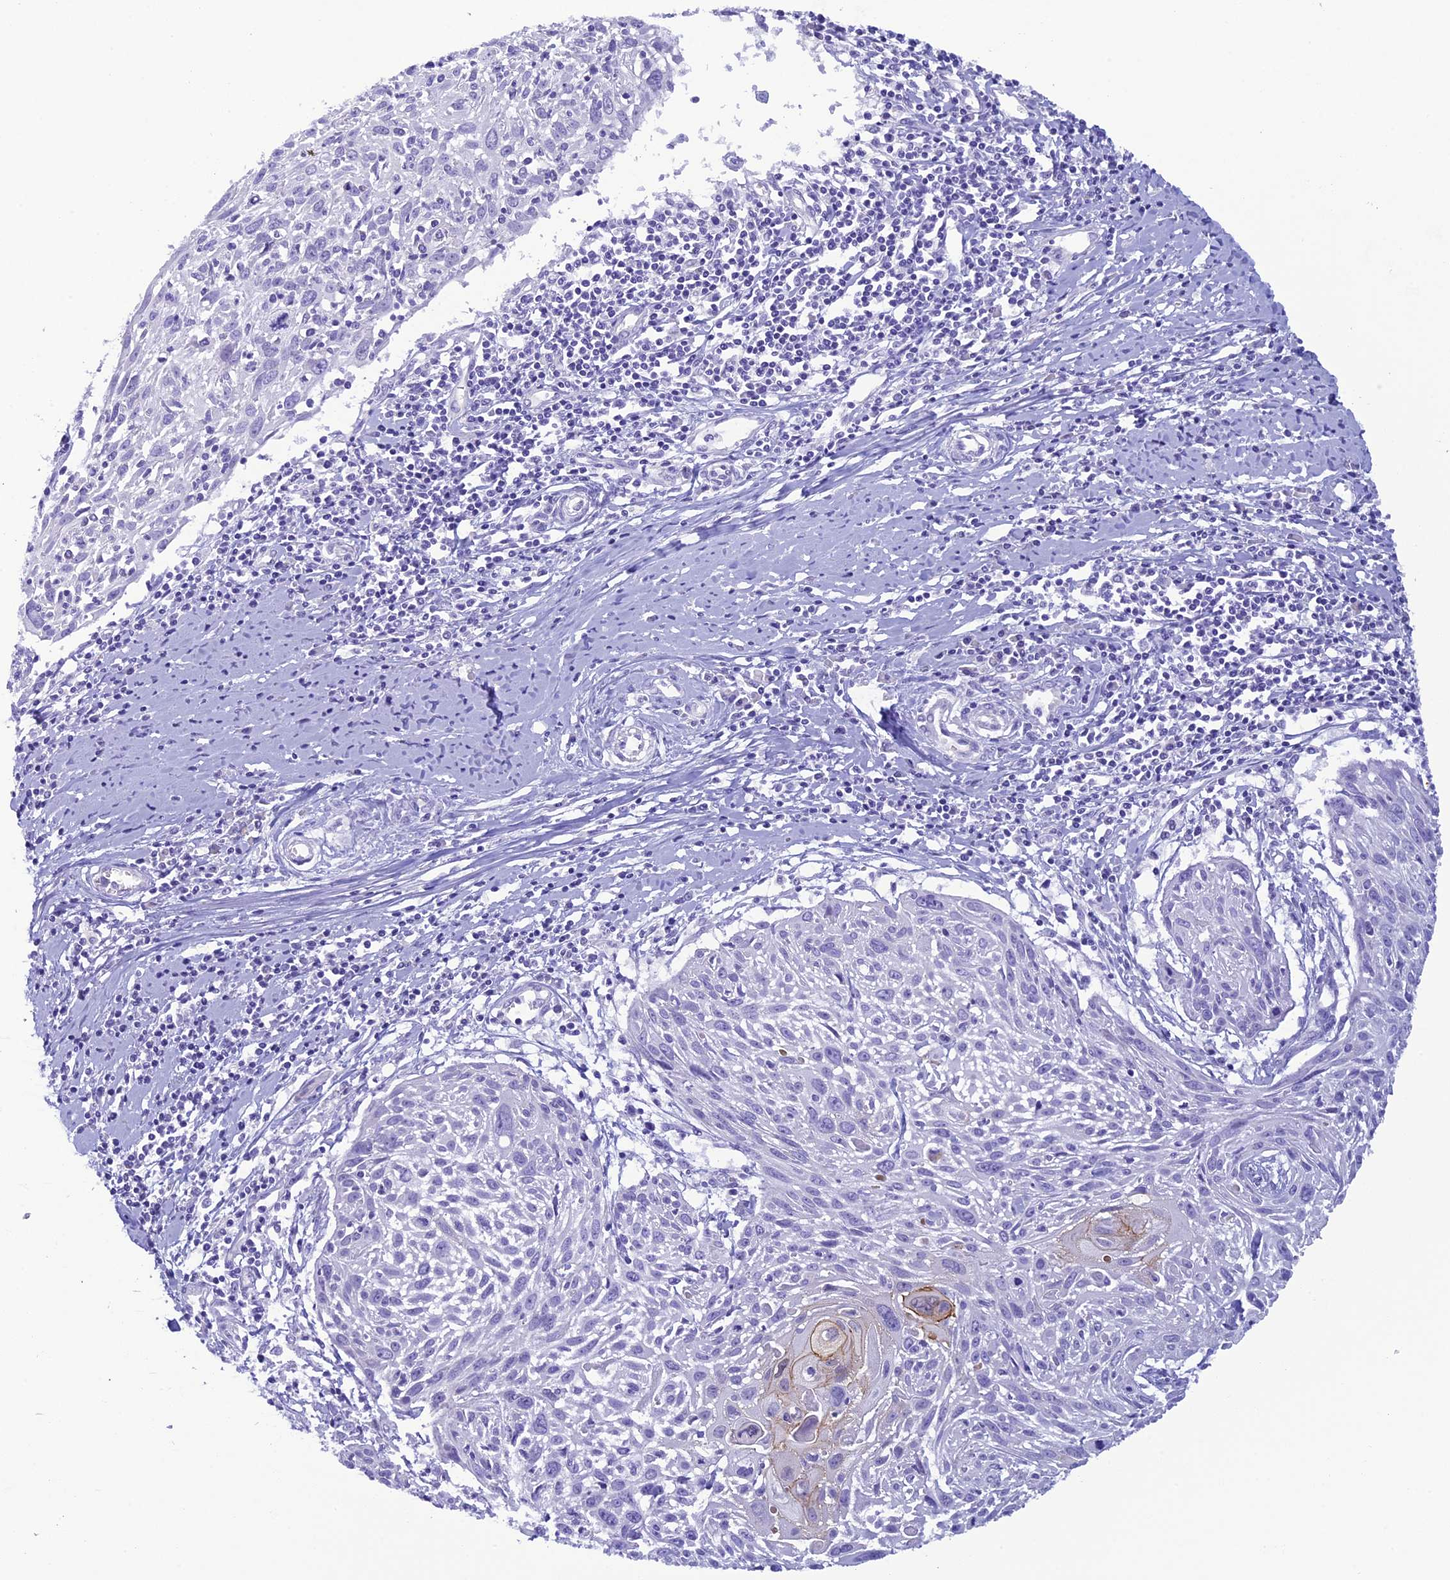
{"staining": {"intensity": "negative", "quantity": "none", "location": "none"}, "tissue": "cervical cancer", "cell_type": "Tumor cells", "image_type": "cancer", "snomed": [{"axis": "morphology", "description": "Squamous cell carcinoma, NOS"}, {"axis": "topography", "description": "Cervix"}], "caption": "Immunohistochemistry (IHC) micrograph of neoplastic tissue: human squamous cell carcinoma (cervical) stained with DAB demonstrates no significant protein staining in tumor cells. (DAB immunohistochemistry visualized using brightfield microscopy, high magnification).", "gene": "SCEL", "patient": {"sex": "female", "age": 51}}